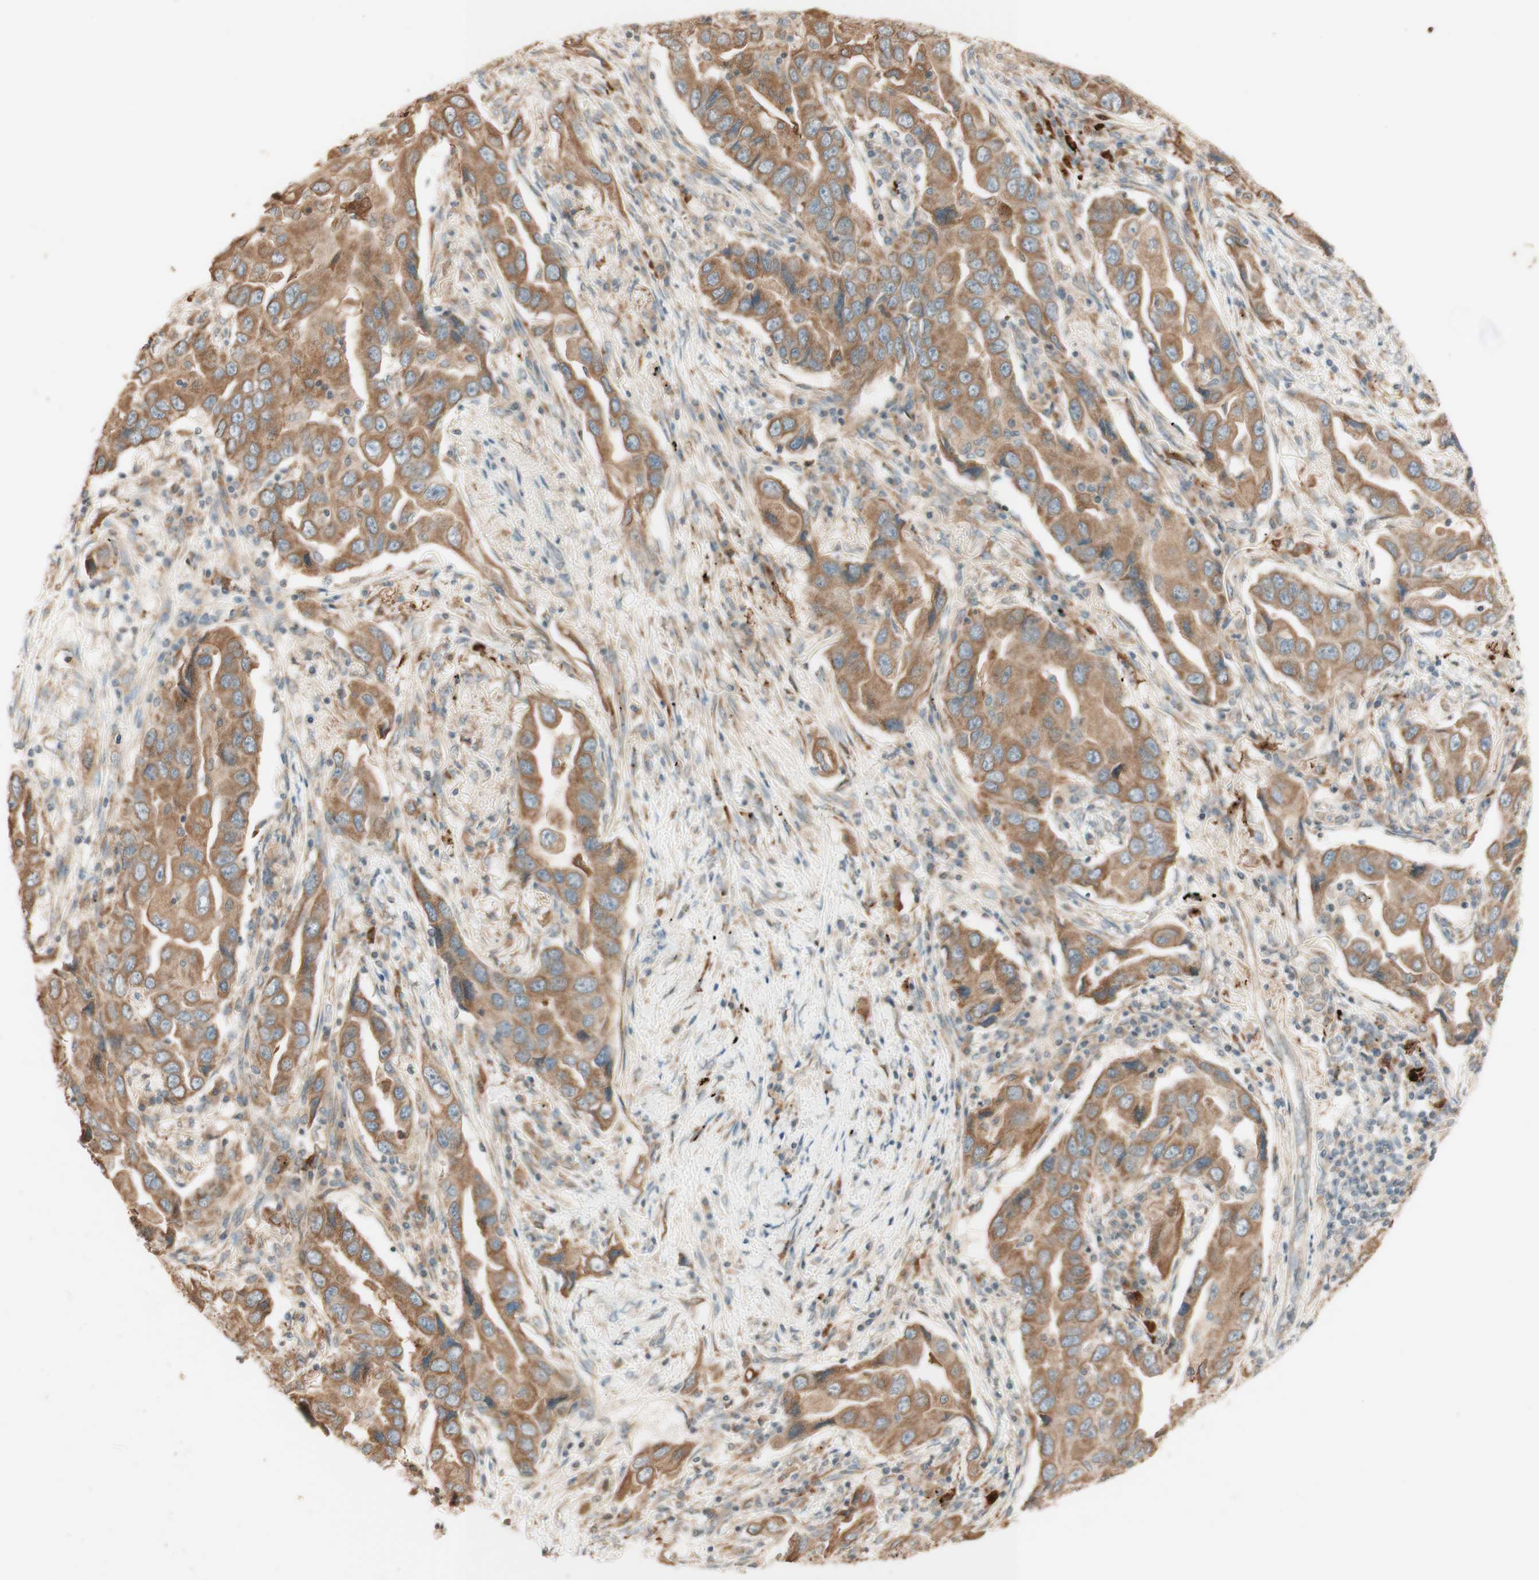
{"staining": {"intensity": "moderate", "quantity": ">75%", "location": "cytoplasmic/membranous"}, "tissue": "lung cancer", "cell_type": "Tumor cells", "image_type": "cancer", "snomed": [{"axis": "morphology", "description": "Adenocarcinoma, NOS"}, {"axis": "topography", "description": "Lung"}], "caption": "Immunohistochemistry (IHC) (DAB) staining of human lung cancer (adenocarcinoma) displays moderate cytoplasmic/membranous protein staining in approximately >75% of tumor cells.", "gene": "CLCN2", "patient": {"sex": "female", "age": 65}}